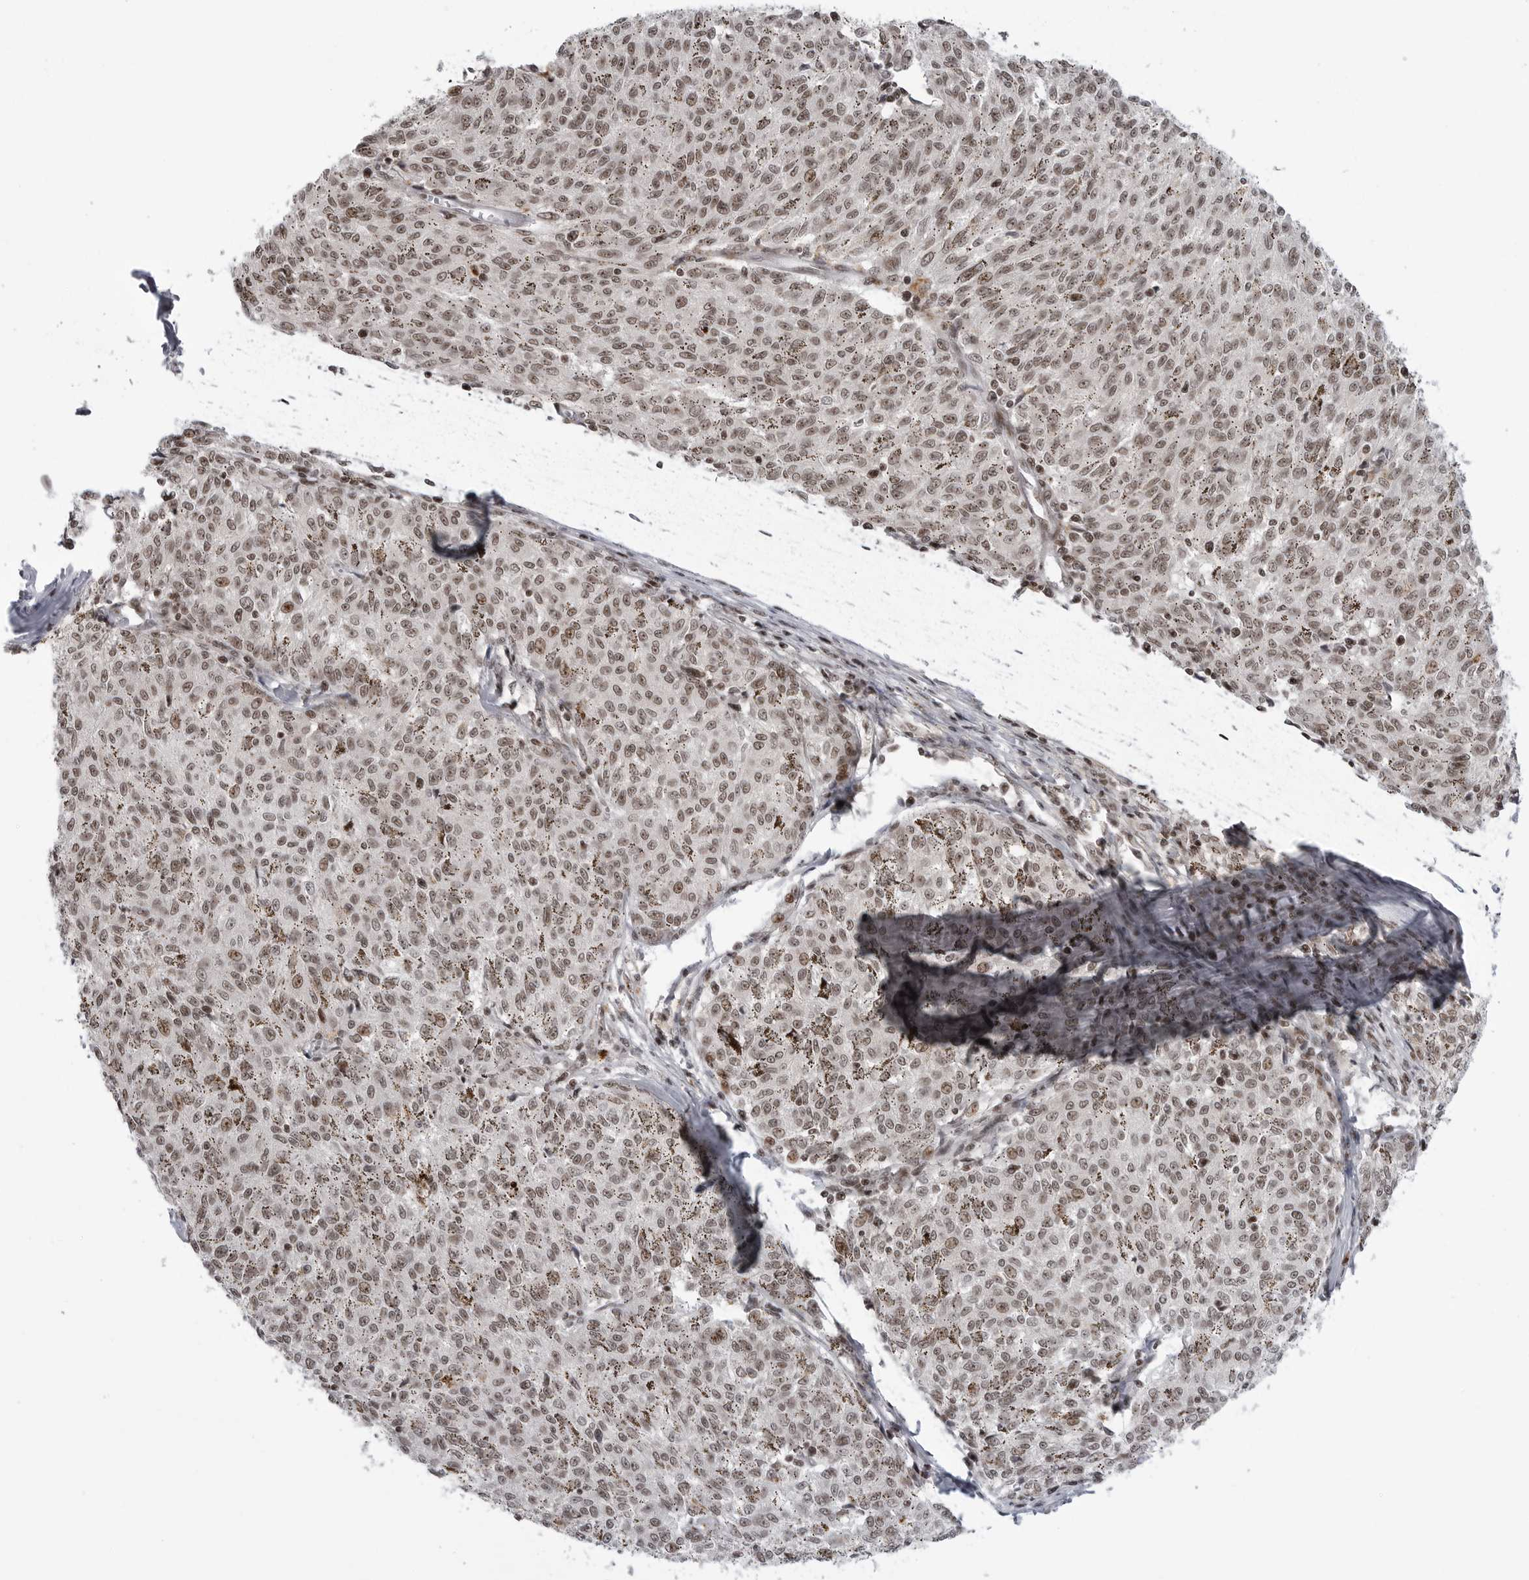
{"staining": {"intensity": "moderate", "quantity": ">75%", "location": "nuclear"}, "tissue": "melanoma", "cell_type": "Tumor cells", "image_type": "cancer", "snomed": [{"axis": "morphology", "description": "Malignant melanoma, NOS"}, {"axis": "topography", "description": "Skin"}], "caption": "Protein expression analysis of melanoma displays moderate nuclear positivity in about >75% of tumor cells.", "gene": "TRIM66", "patient": {"sex": "female", "age": 72}}